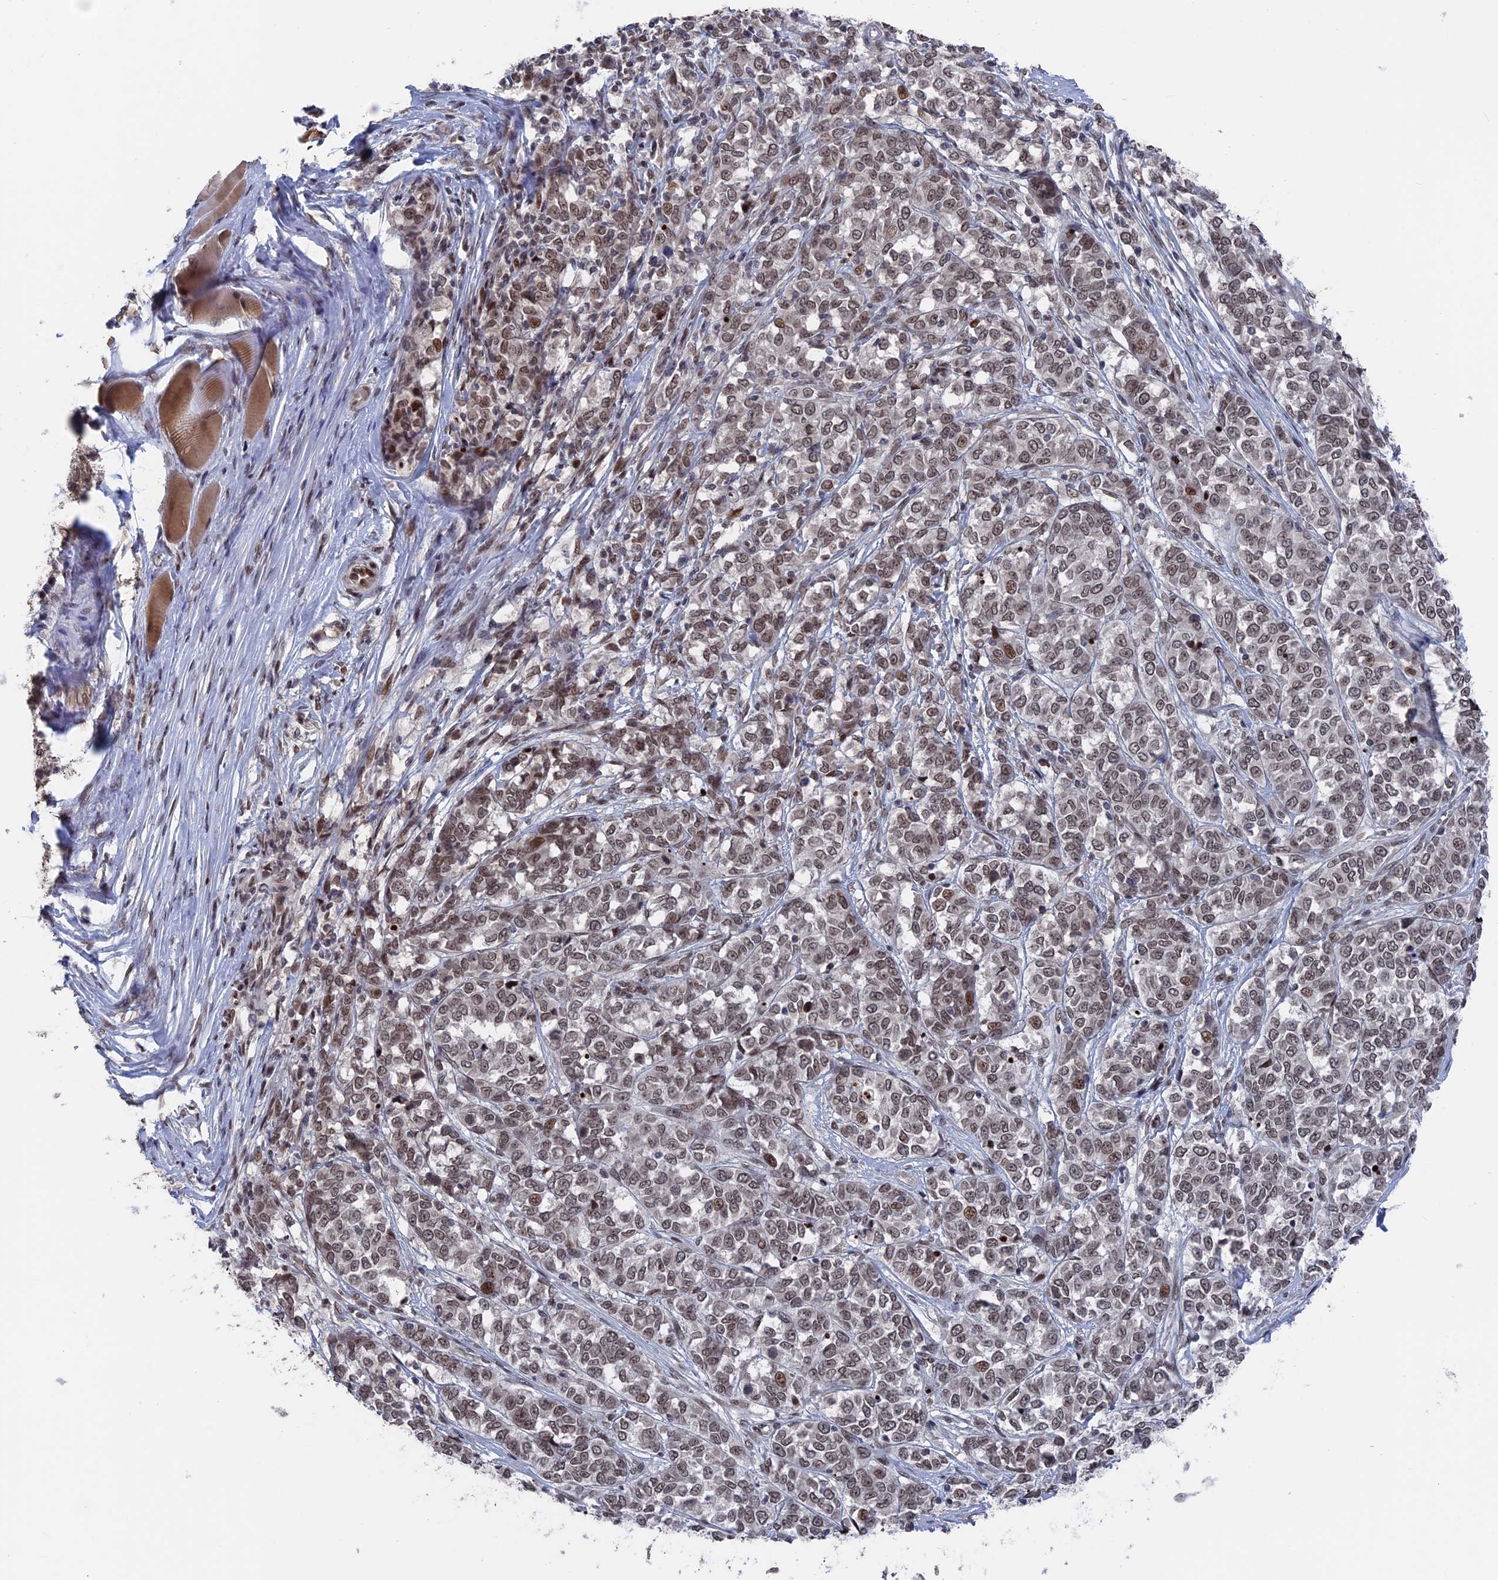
{"staining": {"intensity": "weak", "quantity": ">75%", "location": "nuclear"}, "tissue": "melanoma", "cell_type": "Tumor cells", "image_type": "cancer", "snomed": [{"axis": "morphology", "description": "Malignant melanoma, NOS"}, {"axis": "topography", "description": "Skin"}], "caption": "Immunohistochemistry (IHC) of human malignant melanoma demonstrates low levels of weak nuclear expression in about >75% of tumor cells.", "gene": "NR2C2AP", "patient": {"sex": "female", "age": 72}}